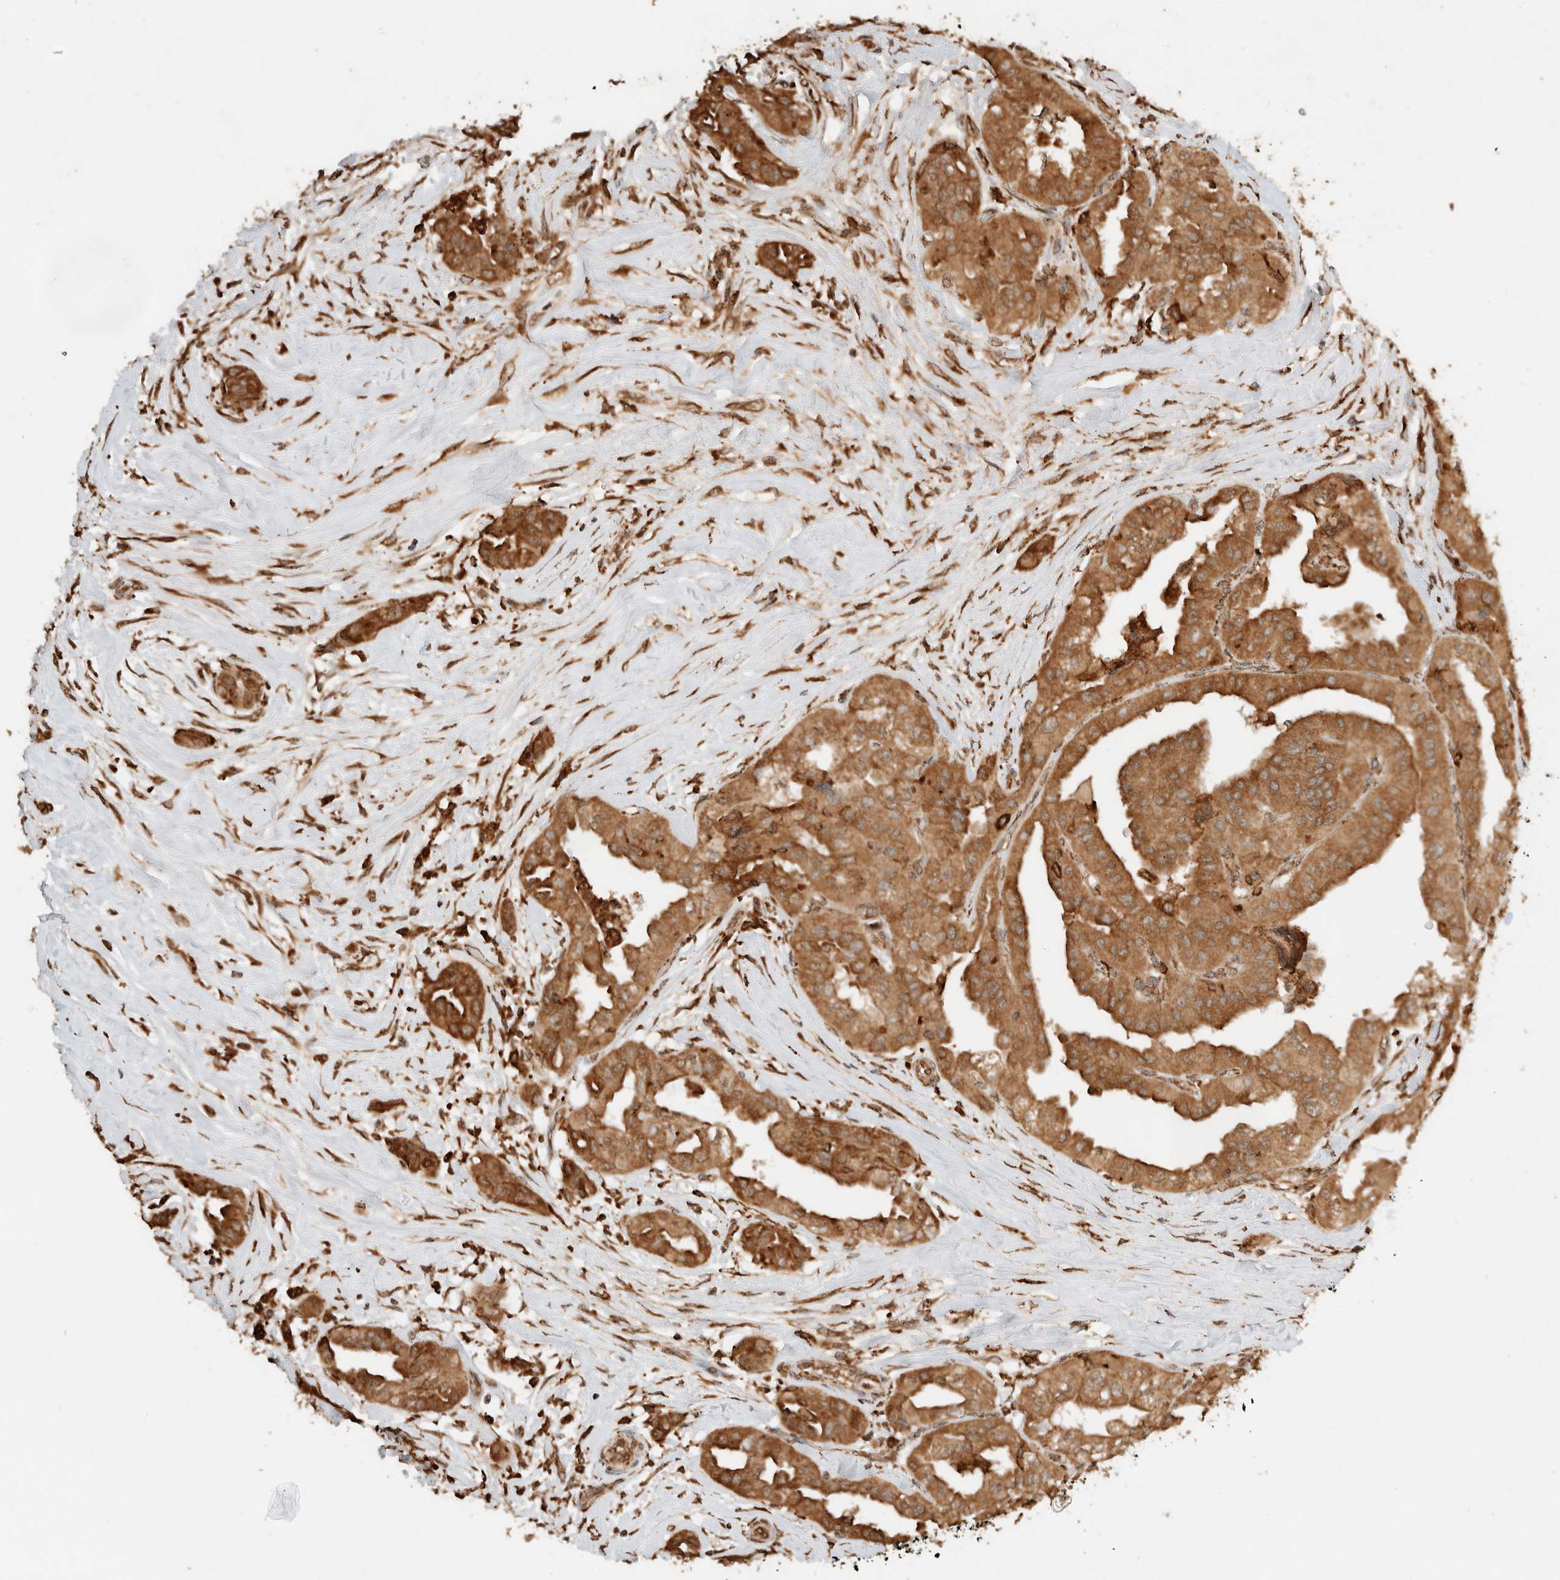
{"staining": {"intensity": "moderate", "quantity": ">75%", "location": "cytoplasmic/membranous"}, "tissue": "thyroid cancer", "cell_type": "Tumor cells", "image_type": "cancer", "snomed": [{"axis": "morphology", "description": "Papillary adenocarcinoma, NOS"}, {"axis": "topography", "description": "Thyroid gland"}], "caption": "Tumor cells display medium levels of moderate cytoplasmic/membranous expression in approximately >75% of cells in human papillary adenocarcinoma (thyroid). (DAB IHC, brown staining for protein, blue staining for nuclei).", "gene": "ERAP1", "patient": {"sex": "female", "age": 59}}